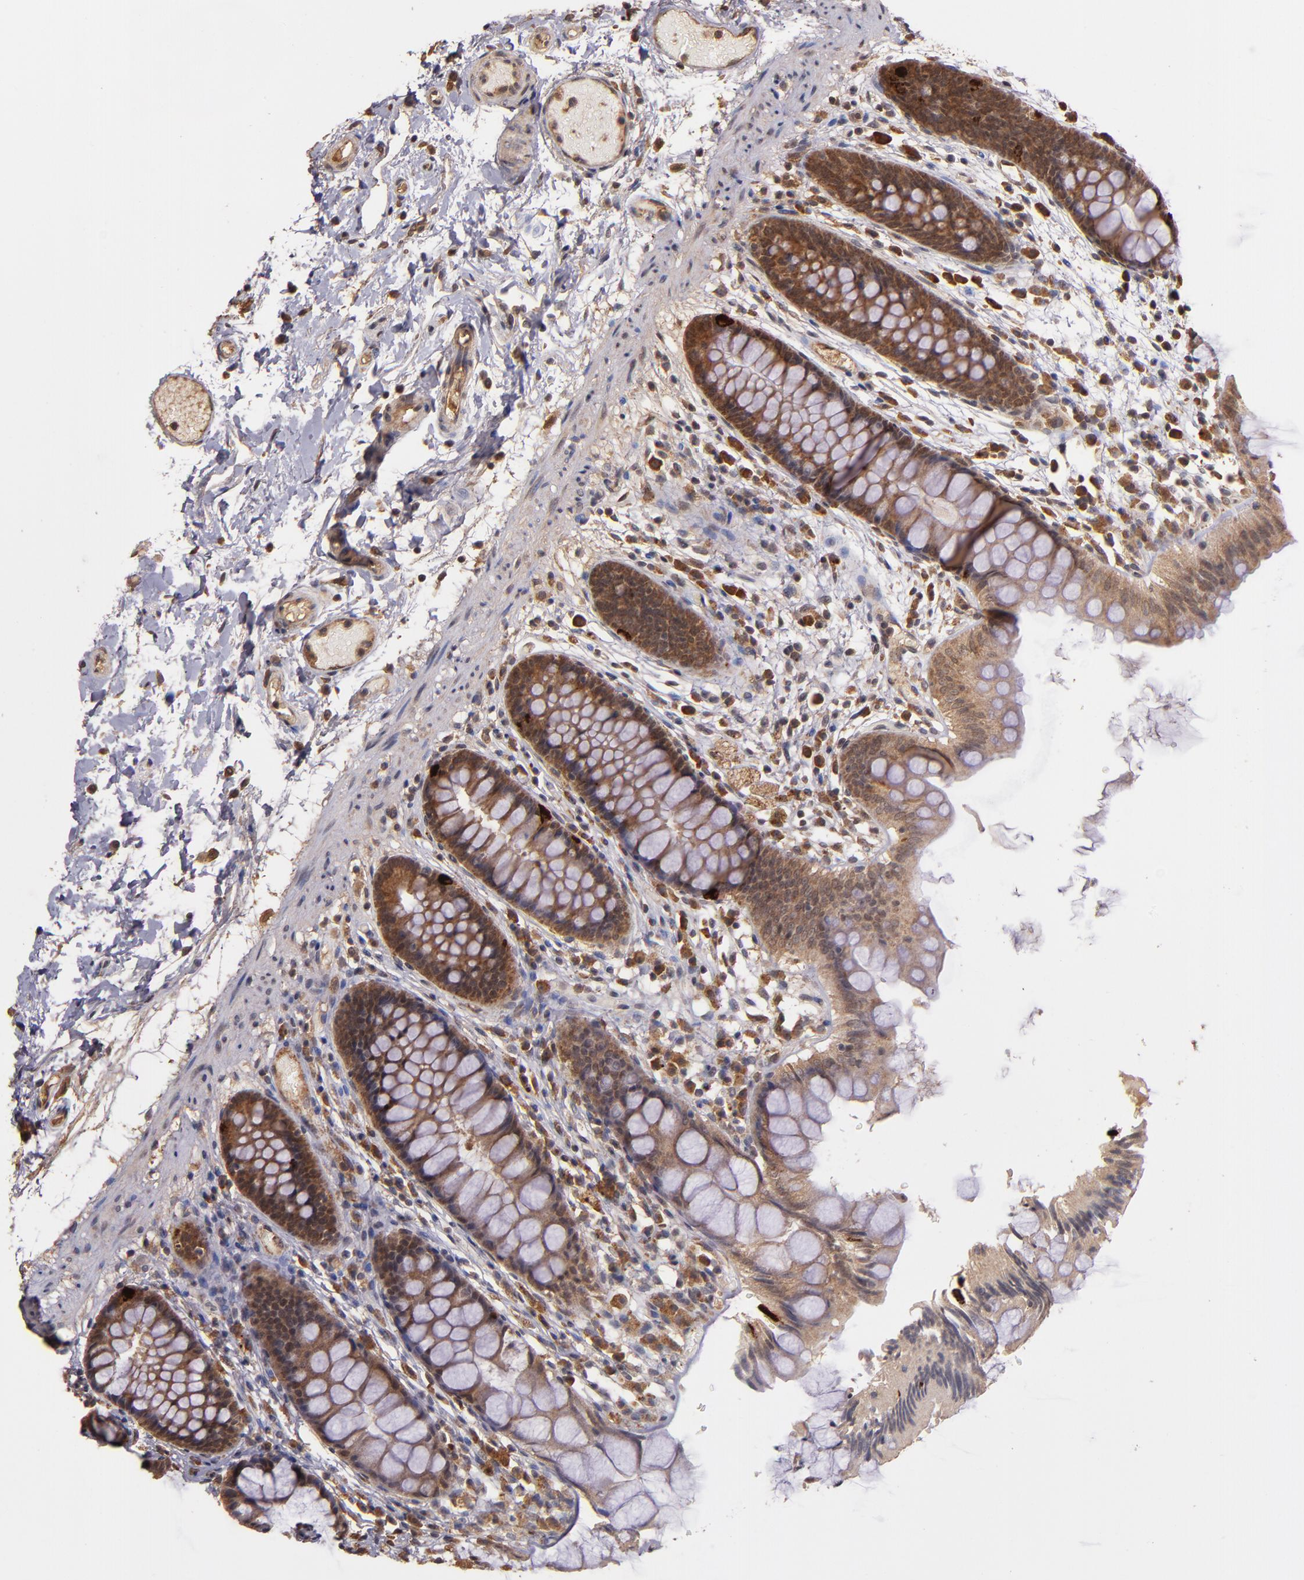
{"staining": {"intensity": "negative", "quantity": "none", "location": "none"}, "tissue": "colon", "cell_type": "Endothelial cells", "image_type": "normal", "snomed": [{"axis": "morphology", "description": "Normal tissue, NOS"}, {"axis": "topography", "description": "Smooth muscle"}, {"axis": "topography", "description": "Colon"}], "caption": "There is no significant expression in endothelial cells of colon. Brightfield microscopy of IHC stained with DAB (brown) and hematoxylin (blue), captured at high magnification.", "gene": "RIOK3", "patient": {"sex": "male", "age": 67}}